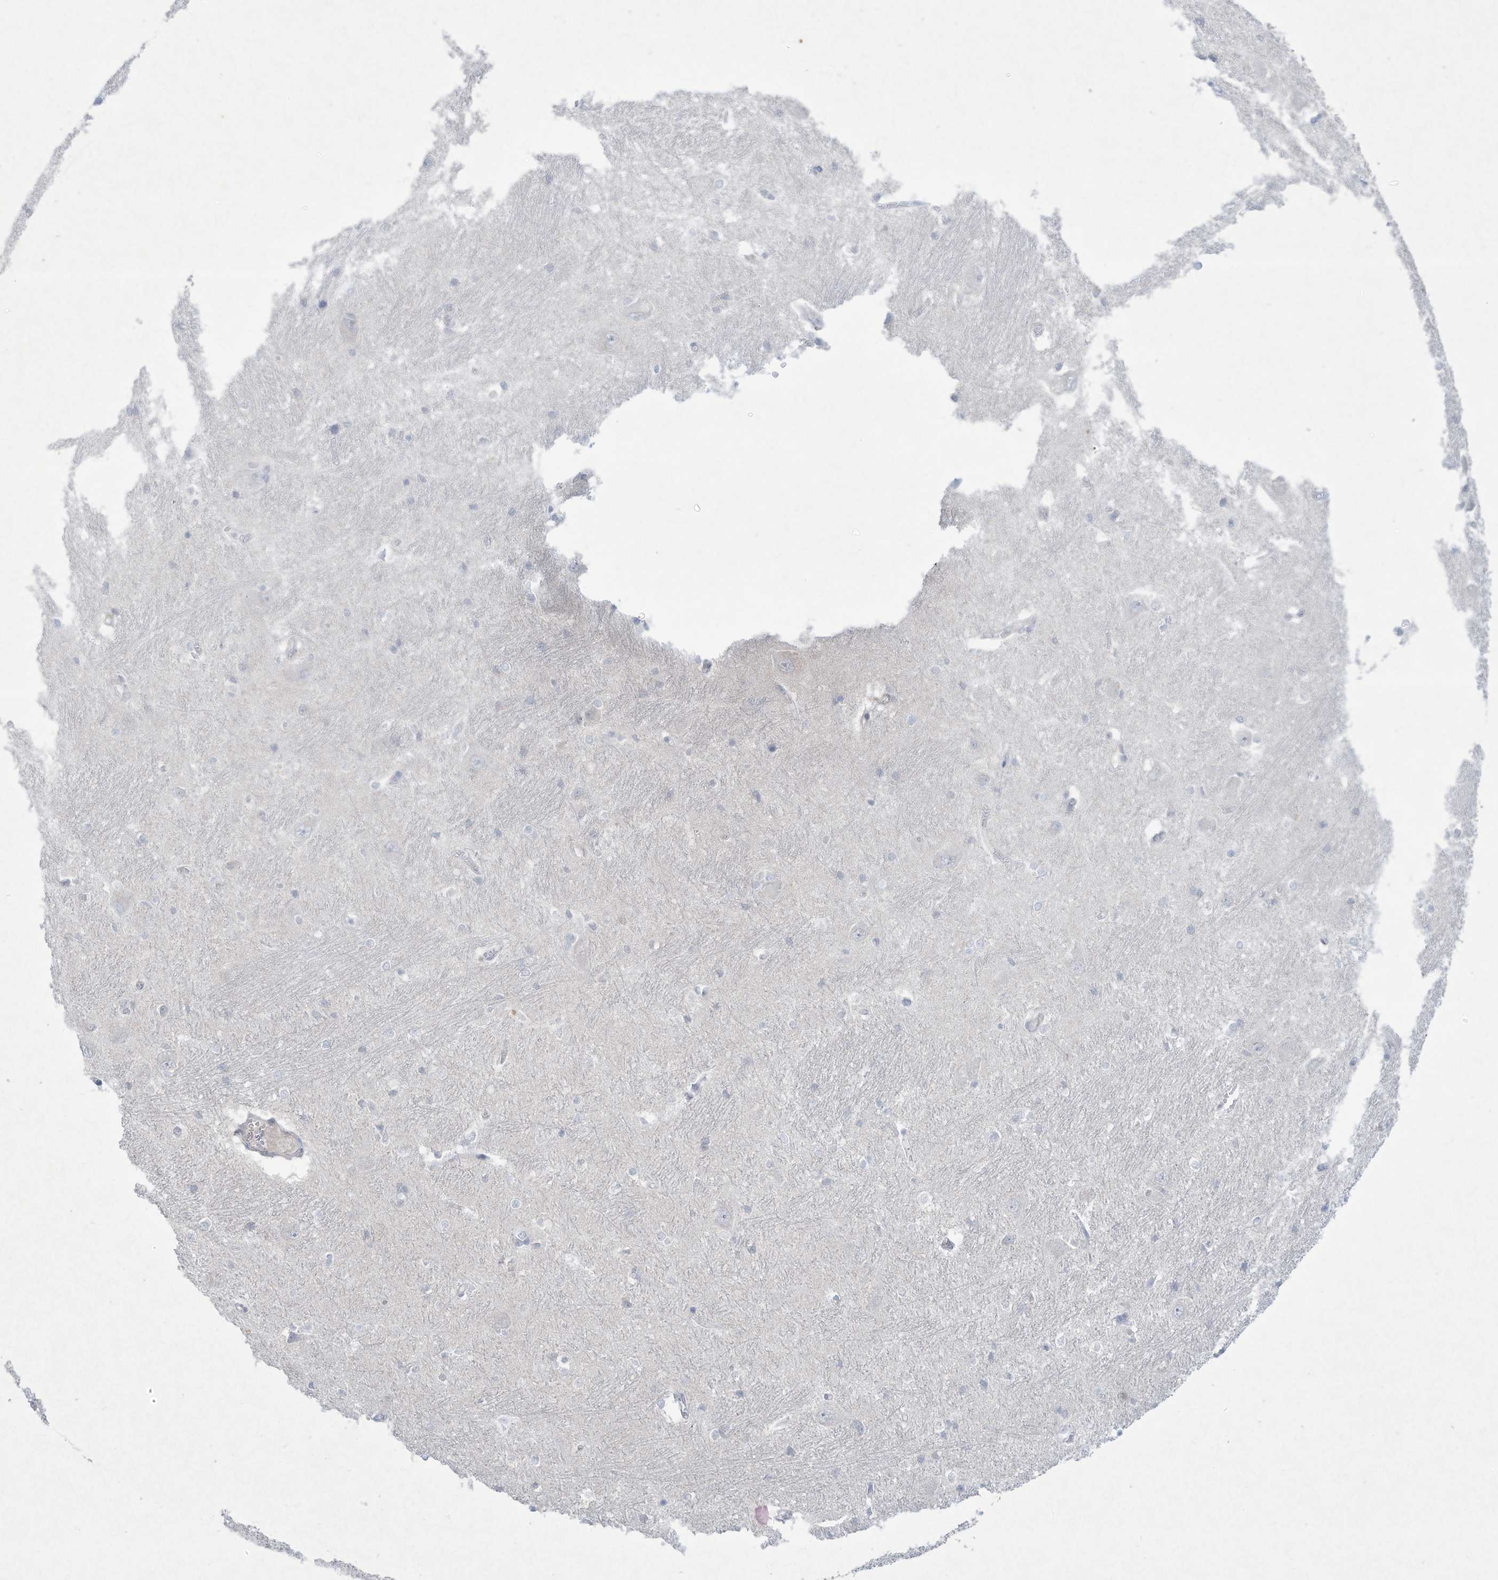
{"staining": {"intensity": "negative", "quantity": "none", "location": "none"}, "tissue": "caudate", "cell_type": "Glial cells", "image_type": "normal", "snomed": [{"axis": "morphology", "description": "Normal tissue, NOS"}, {"axis": "topography", "description": "Lateral ventricle wall"}], "caption": "This micrograph is of unremarkable caudate stained with immunohistochemistry to label a protein in brown with the nuclei are counter-stained blue. There is no staining in glial cells. Nuclei are stained in blue.", "gene": "PAX6", "patient": {"sex": "male", "age": 37}}